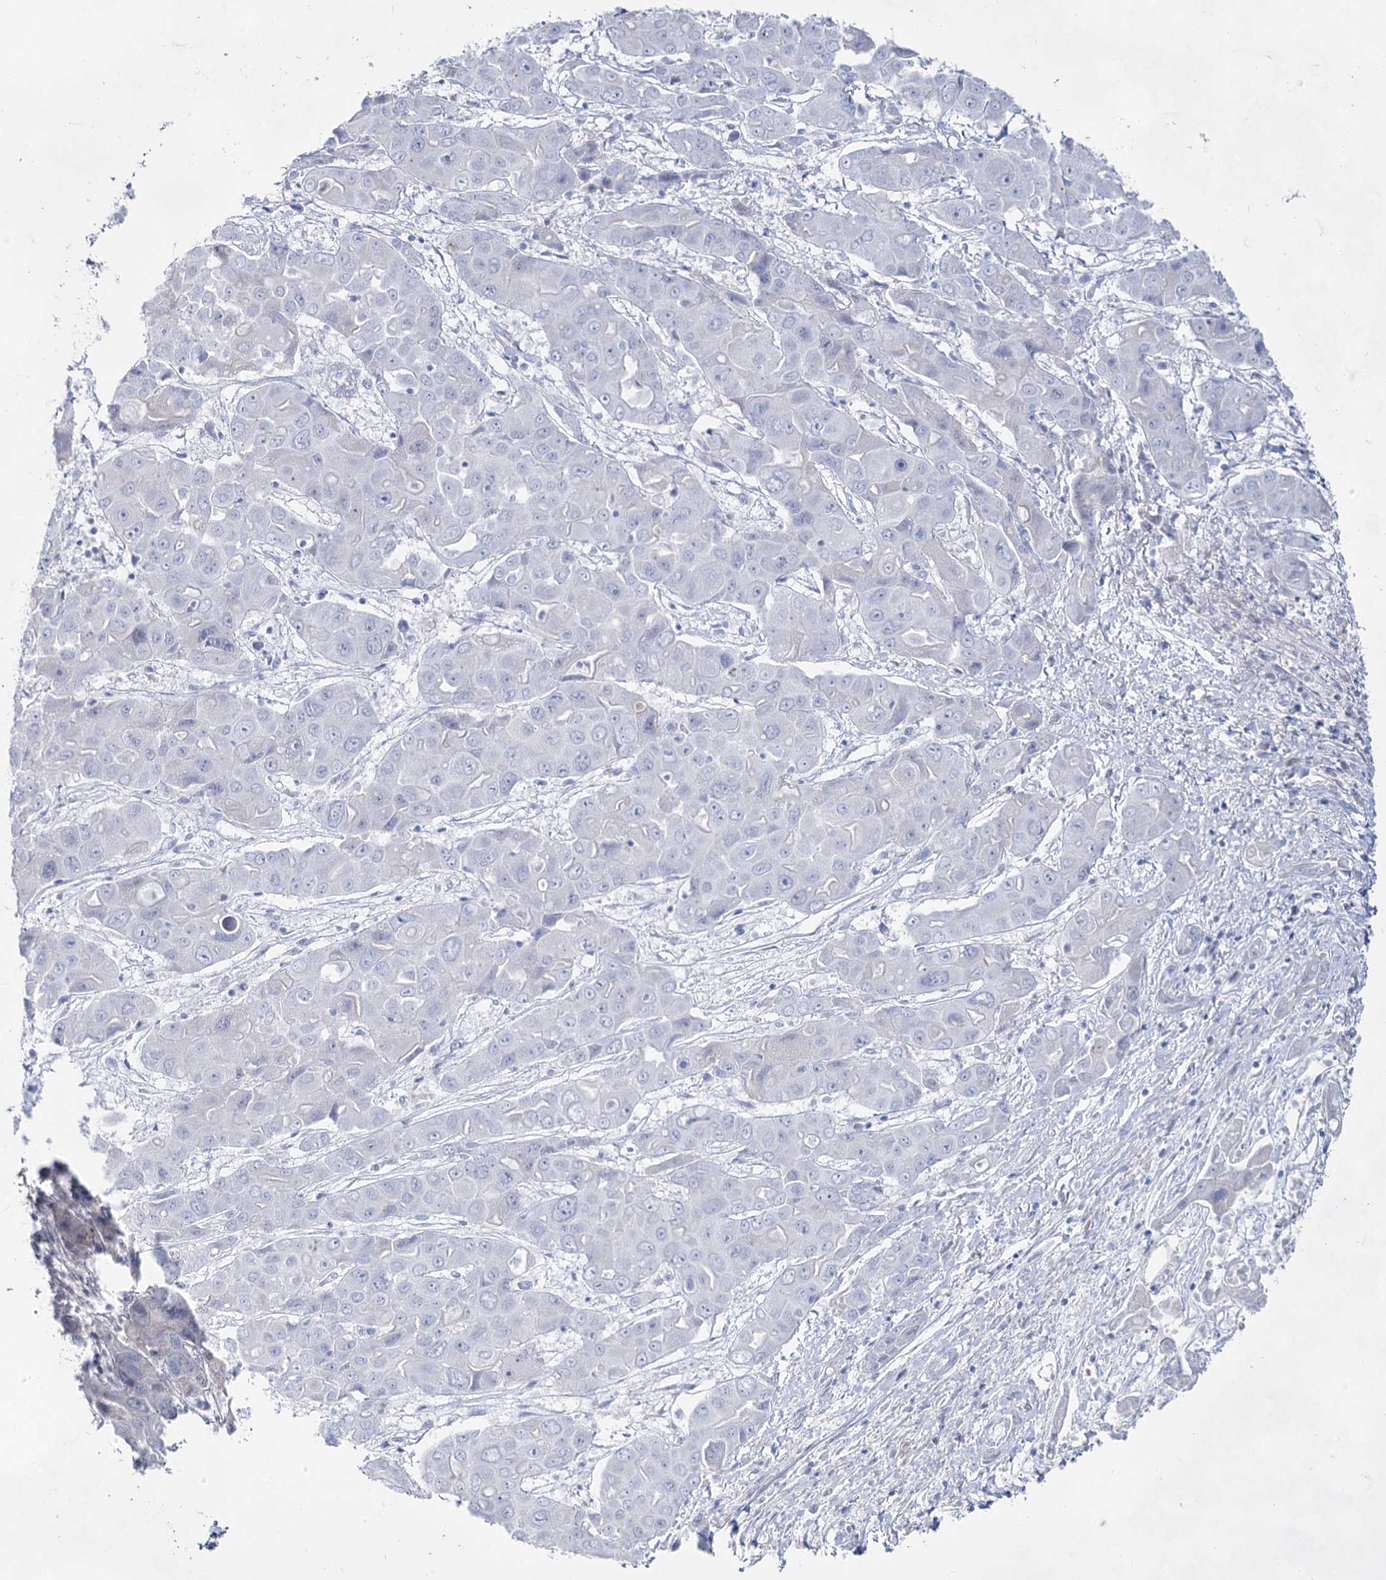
{"staining": {"intensity": "negative", "quantity": "none", "location": "none"}, "tissue": "liver cancer", "cell_type": "Tumor cells", "image_type": "cancer", "snomed": [{"axis": "morphology", "description": "Cholangiocarcinoma"}, {"axis": "topography", "description": "Liver"}], "caption": "Tumor cells are negative for protein expression in human cholangiocarcinoma (liver).", "gene": "ACRV1", "patient": {"sex": "male", "age": 67}}